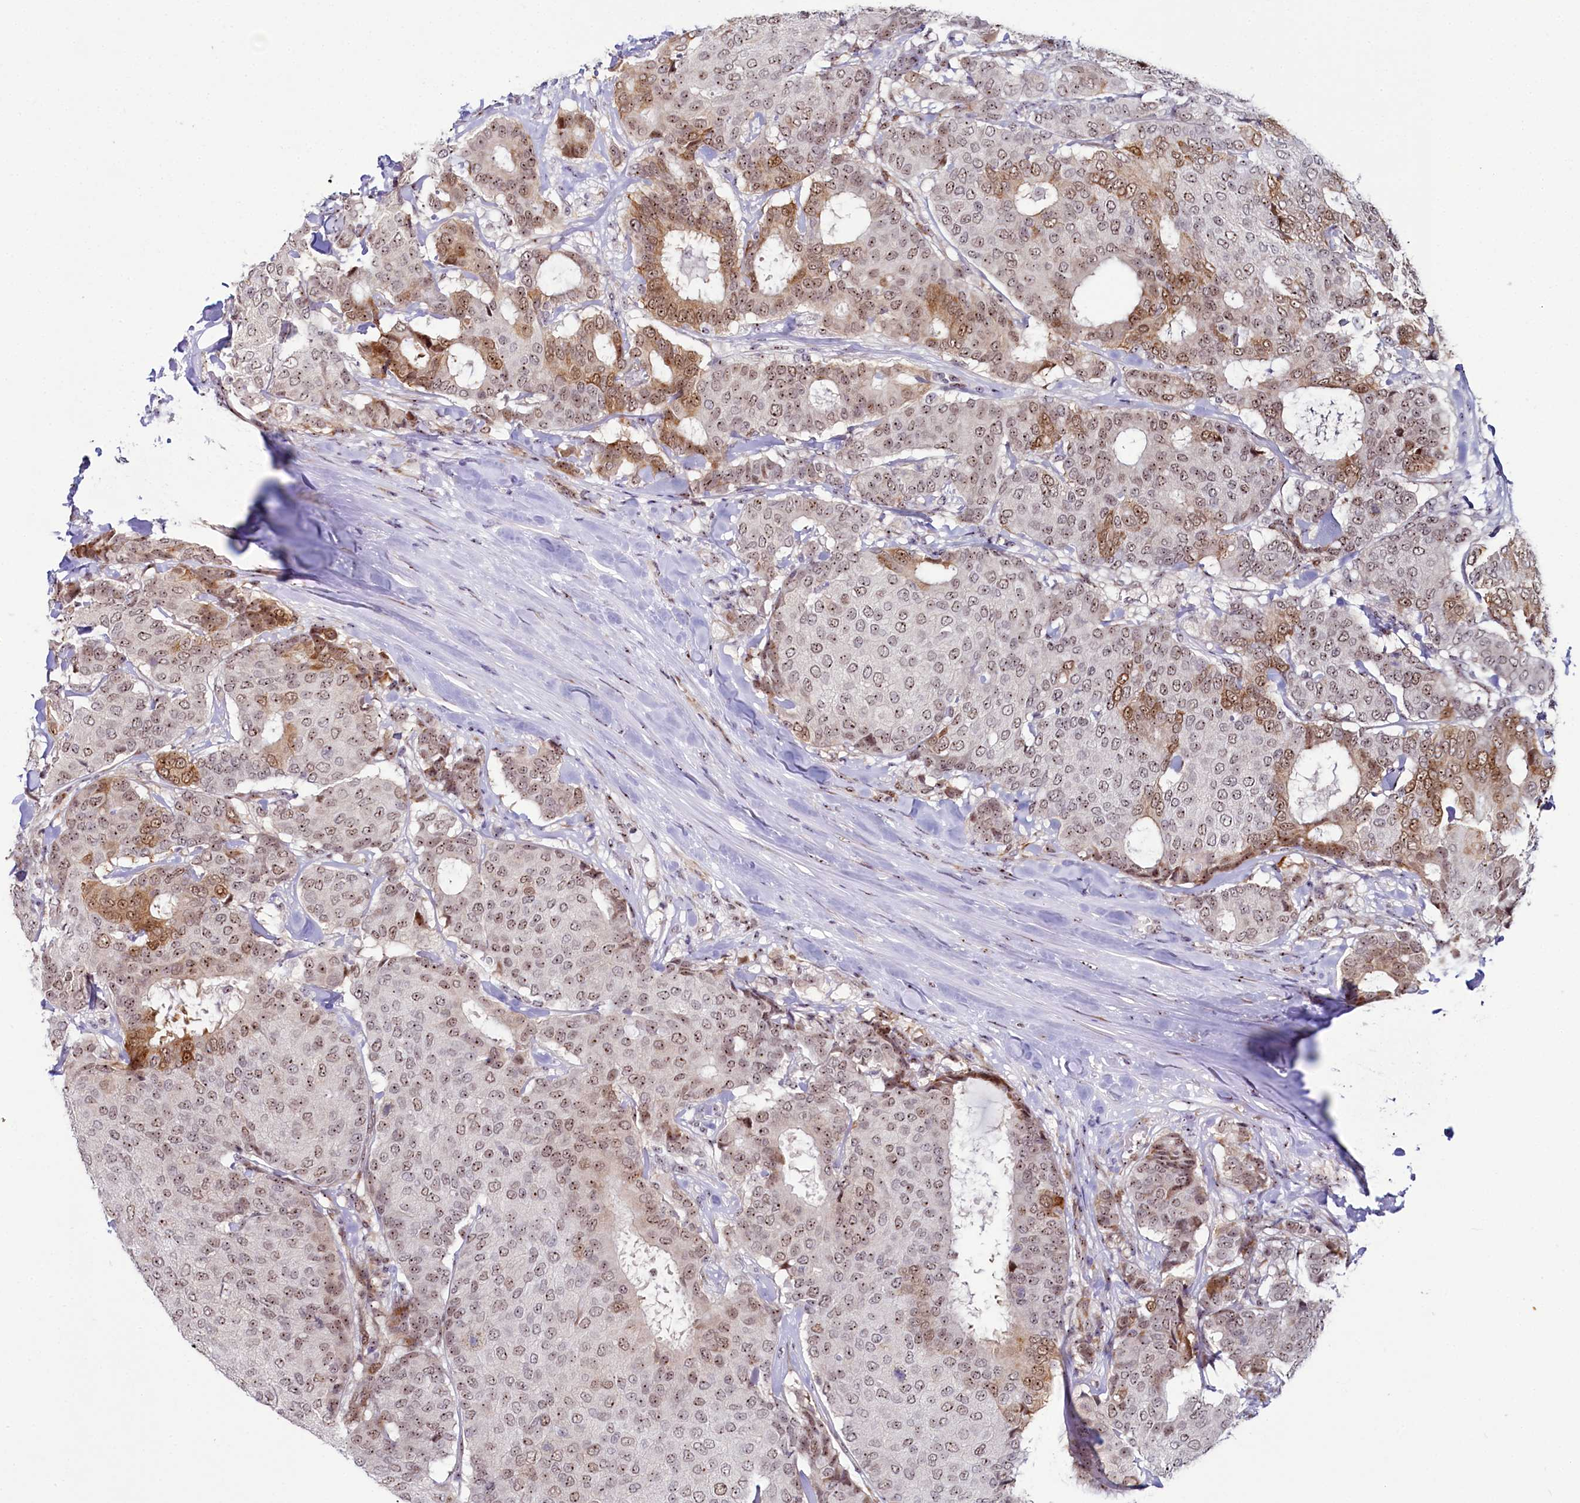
{"staining": {"intensity": "moderate", "quantity": ">75%", "location": "cytoplasmic/membranous,nuclear"}, "tissue": "breast cancer", "cell_type": "Tumor cells", "image_type": "cancer", "snomed": [{"axis": "morphology", "description": "Duct carcinoma"}, {"axis": "topography", "description": "Breast"}], "caption": "Immunohistochemistry photomicrograph of neoplastic tissue: human intraductal carcinoma (breast) stained using IHC exhibits medium levels of moderate protein expression localized specifically in the cytoplasmic/membranous and nuclear of tumor cells, appearing as a cytoplasmic/membranous and nuclear brown color.", "gene": "TCOF1", "patient": {"sex": "female", "age": 75}}